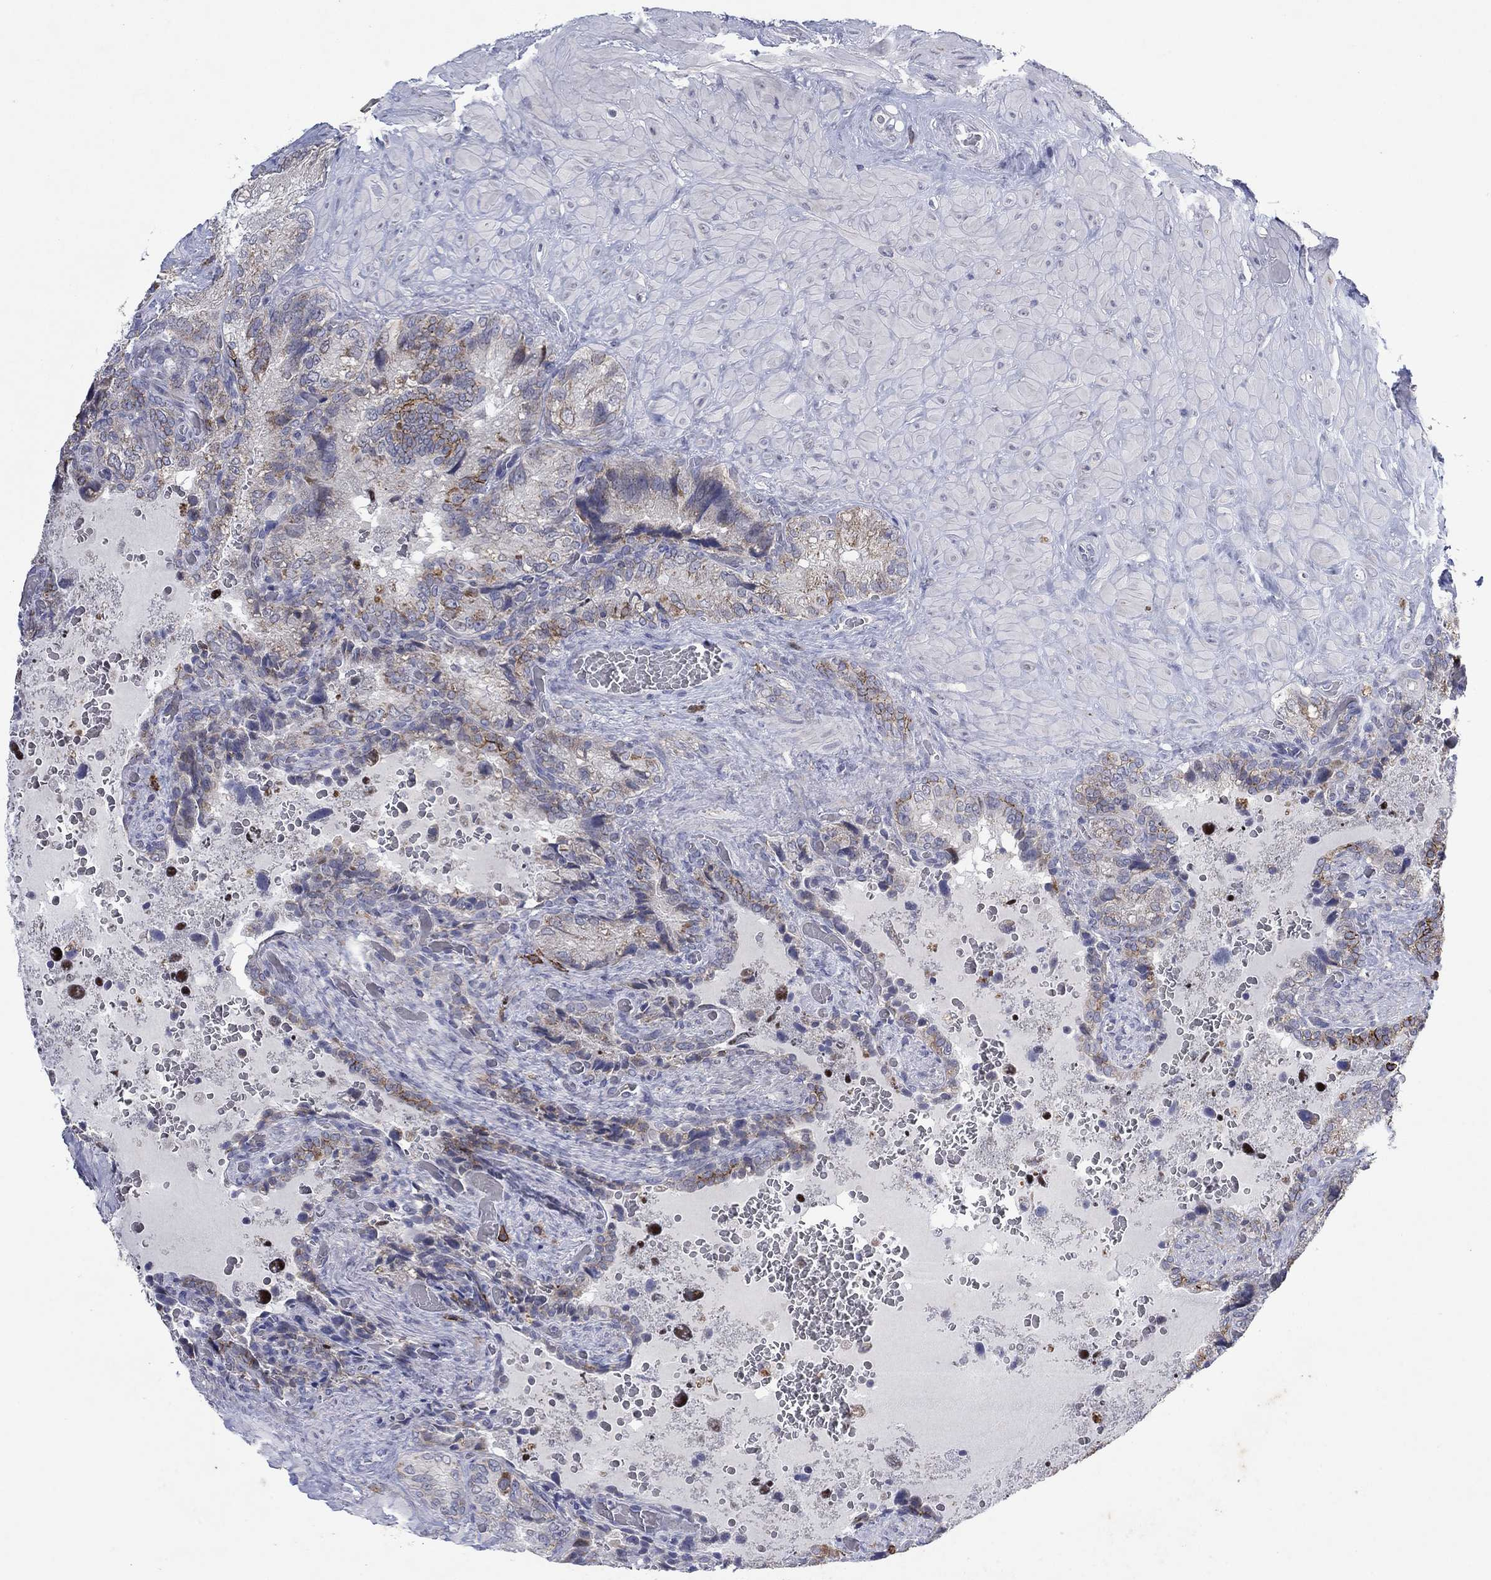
{"staining": {"intensity": "strong", "quantity": "<25%", "location": "cytoplasmic/membranous"}, "tissue": "prostate cancer", "cell_type": "Tumor cells", "image_type": "cancer", "snomed": [{"axis": "morphology", "description": "Adenocarcinoma, NOS"}, {"axis": "topography", "description": "Prostate and seminal vesicle, NOS"}], "caption": "A histopathology image showing strong cytoplasmic/membranous positivity in approximately <25% of tumor cells in adenocarcinoma (prostate), as visualized by brown immunohistochemical staining.", "gene": "SDC1", "patient": {"sex": "male", "age": 62}}